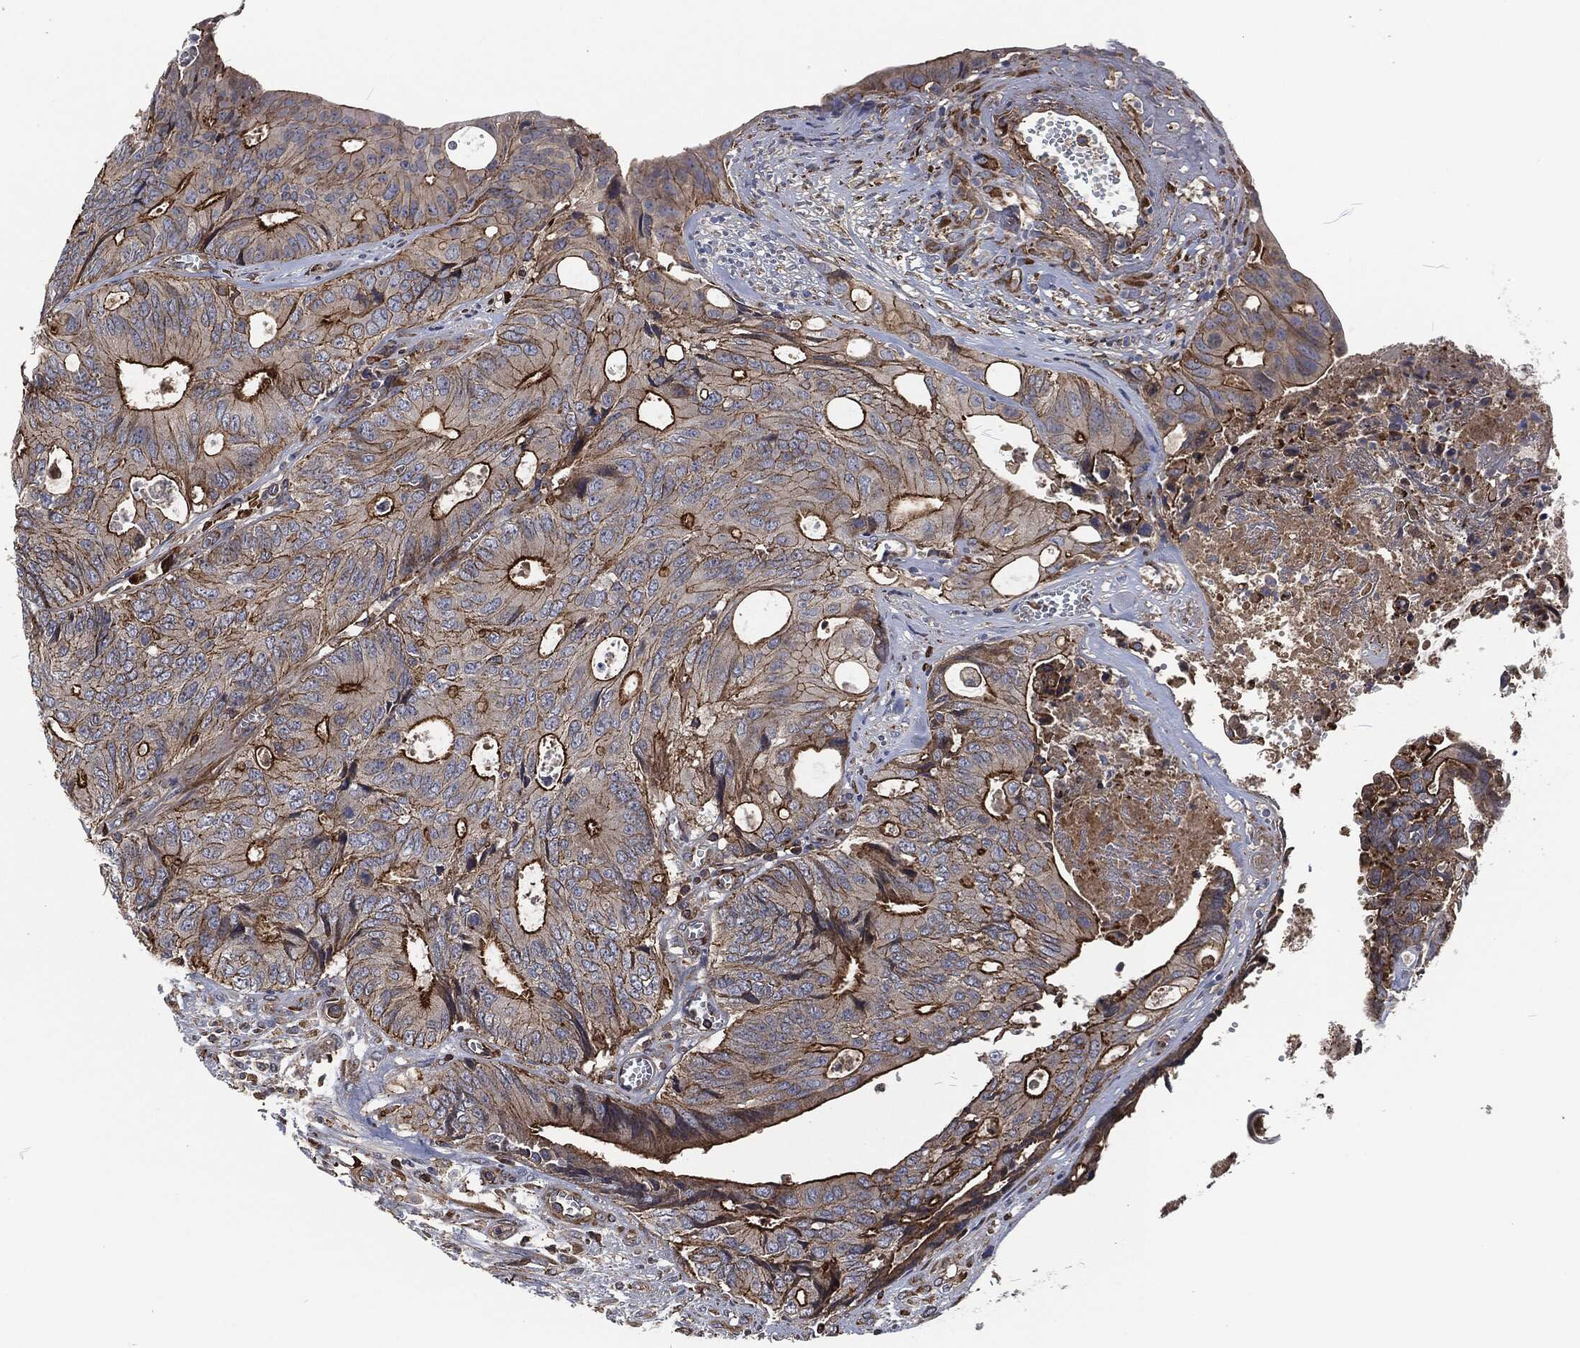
{"staining": {"intensity": "strong", "quantity": "<25%", "location": "cytoplasmic/membranous"}, "tissue": "colorectal cancer", "cell_type": "Tumor cells", "image_type": "cancer", "snomed": [{"axis": "morphology", "description": "Normal tissue, NOS"}, {"axis": "morphology", "description": "Adenocarcinoma, NOS"}, {"axis": "topography", "description": "Colon"}], "caption": "Protein expression analysis of human adenocarcinoma (colorectal) reveals strong cytoplasmic/membranous expression in about <25% of tumor cells. (DAB IHC, brown staining for protein, blue staining for nuclei).", "gene": "LGALS9", "patient": {"sex": "male", "age": 65}}